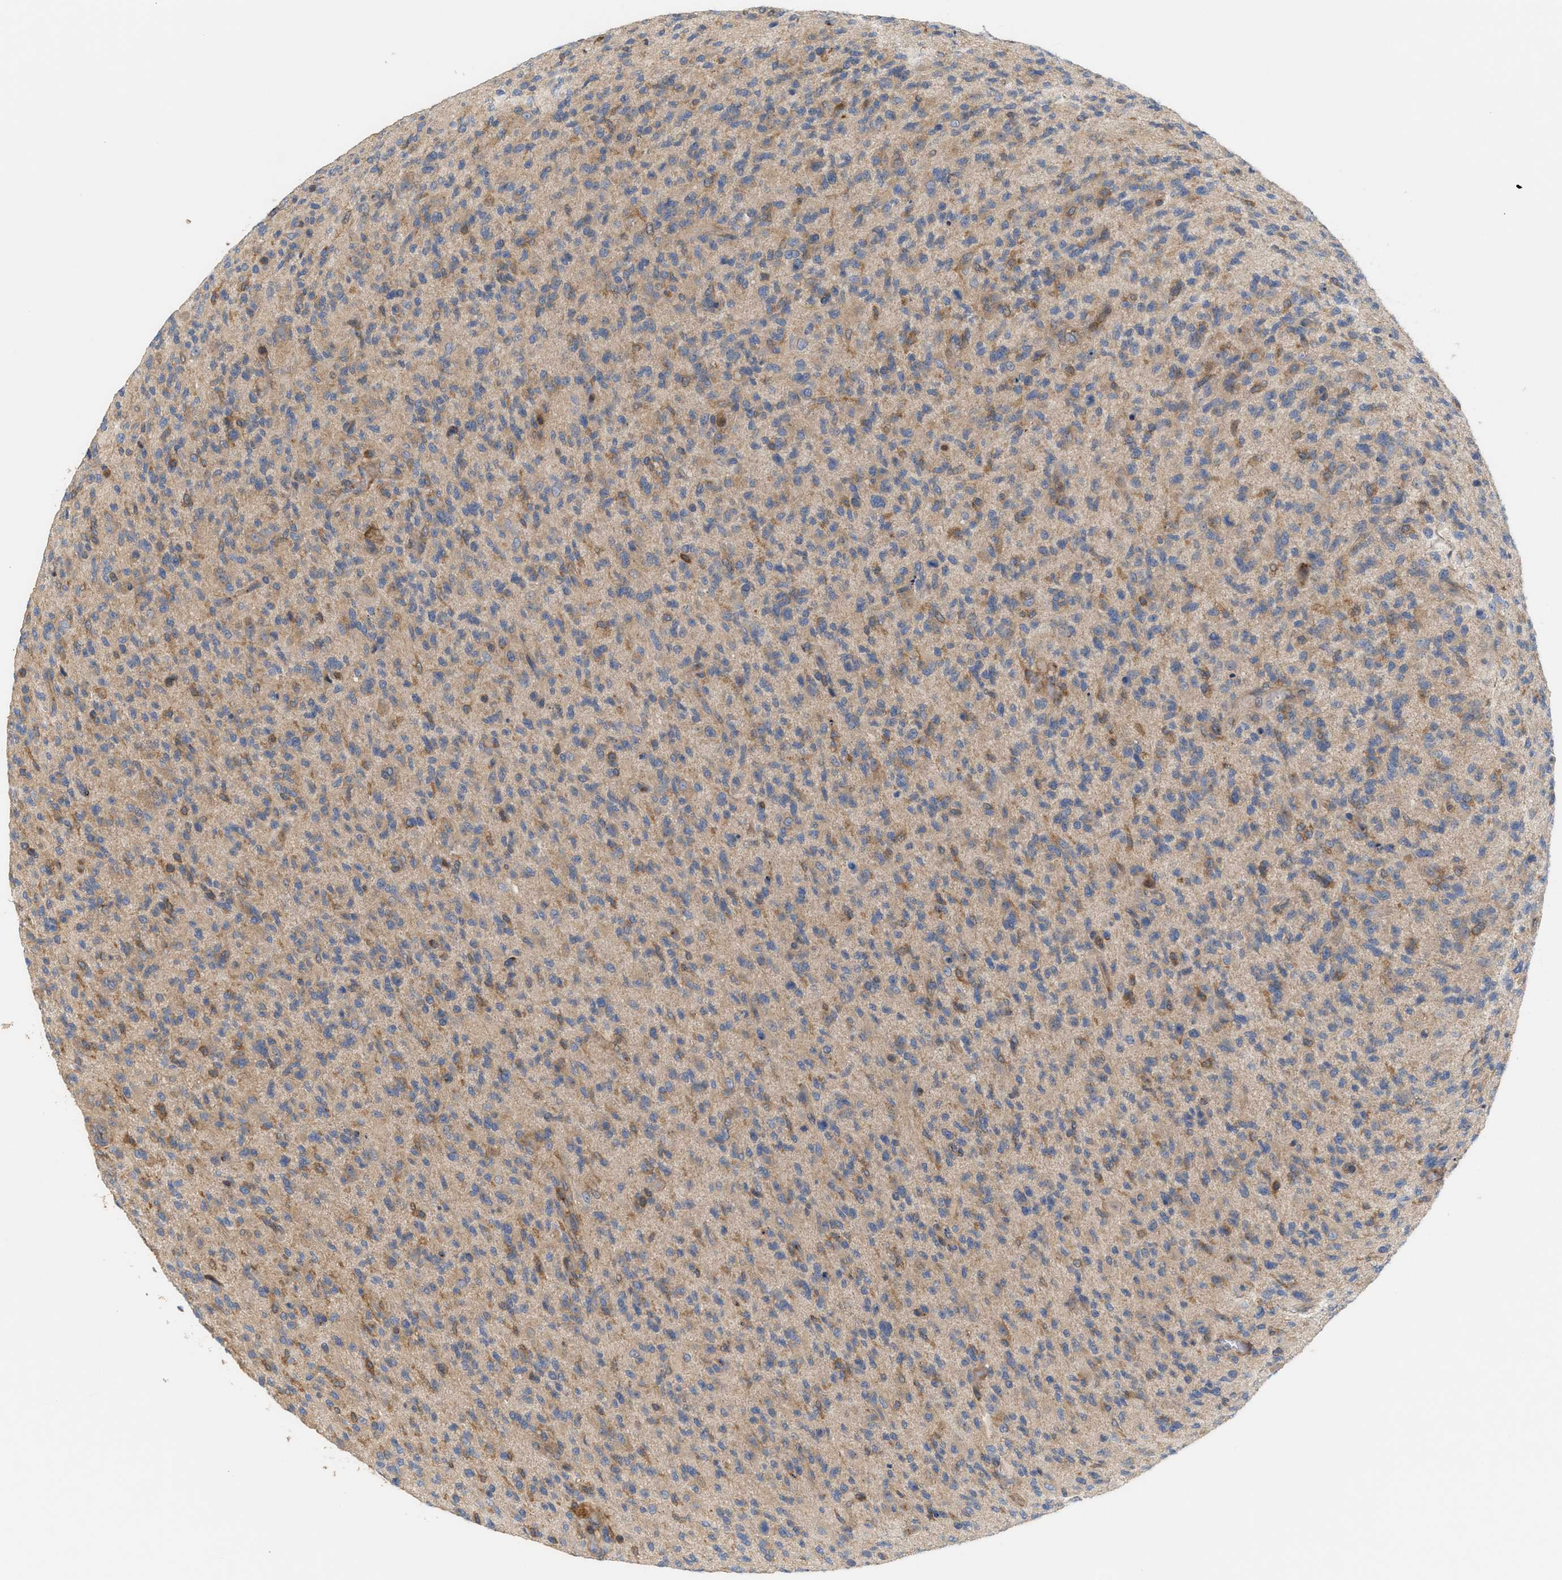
{"staining": {"intensity": "weak", "quantity": ">75%", "location": "cytoplasmic/membranous"}, "tissue": "glioma", "cell_type": "Tumor cells", "image_type": "cancer", "snomed": [{"axis": "morphology", "description": "Glioma, malignant, High grade"}, {"axis": "topography", "description": "Brain"}], "caption": "Immunohistochemical staining of glioma shows weak cytoplasmic/membranous protein positivity in approximately >75% of tumor cells.", "gene": "DBNL", "patient": {"sex": "male", "age": 71}}